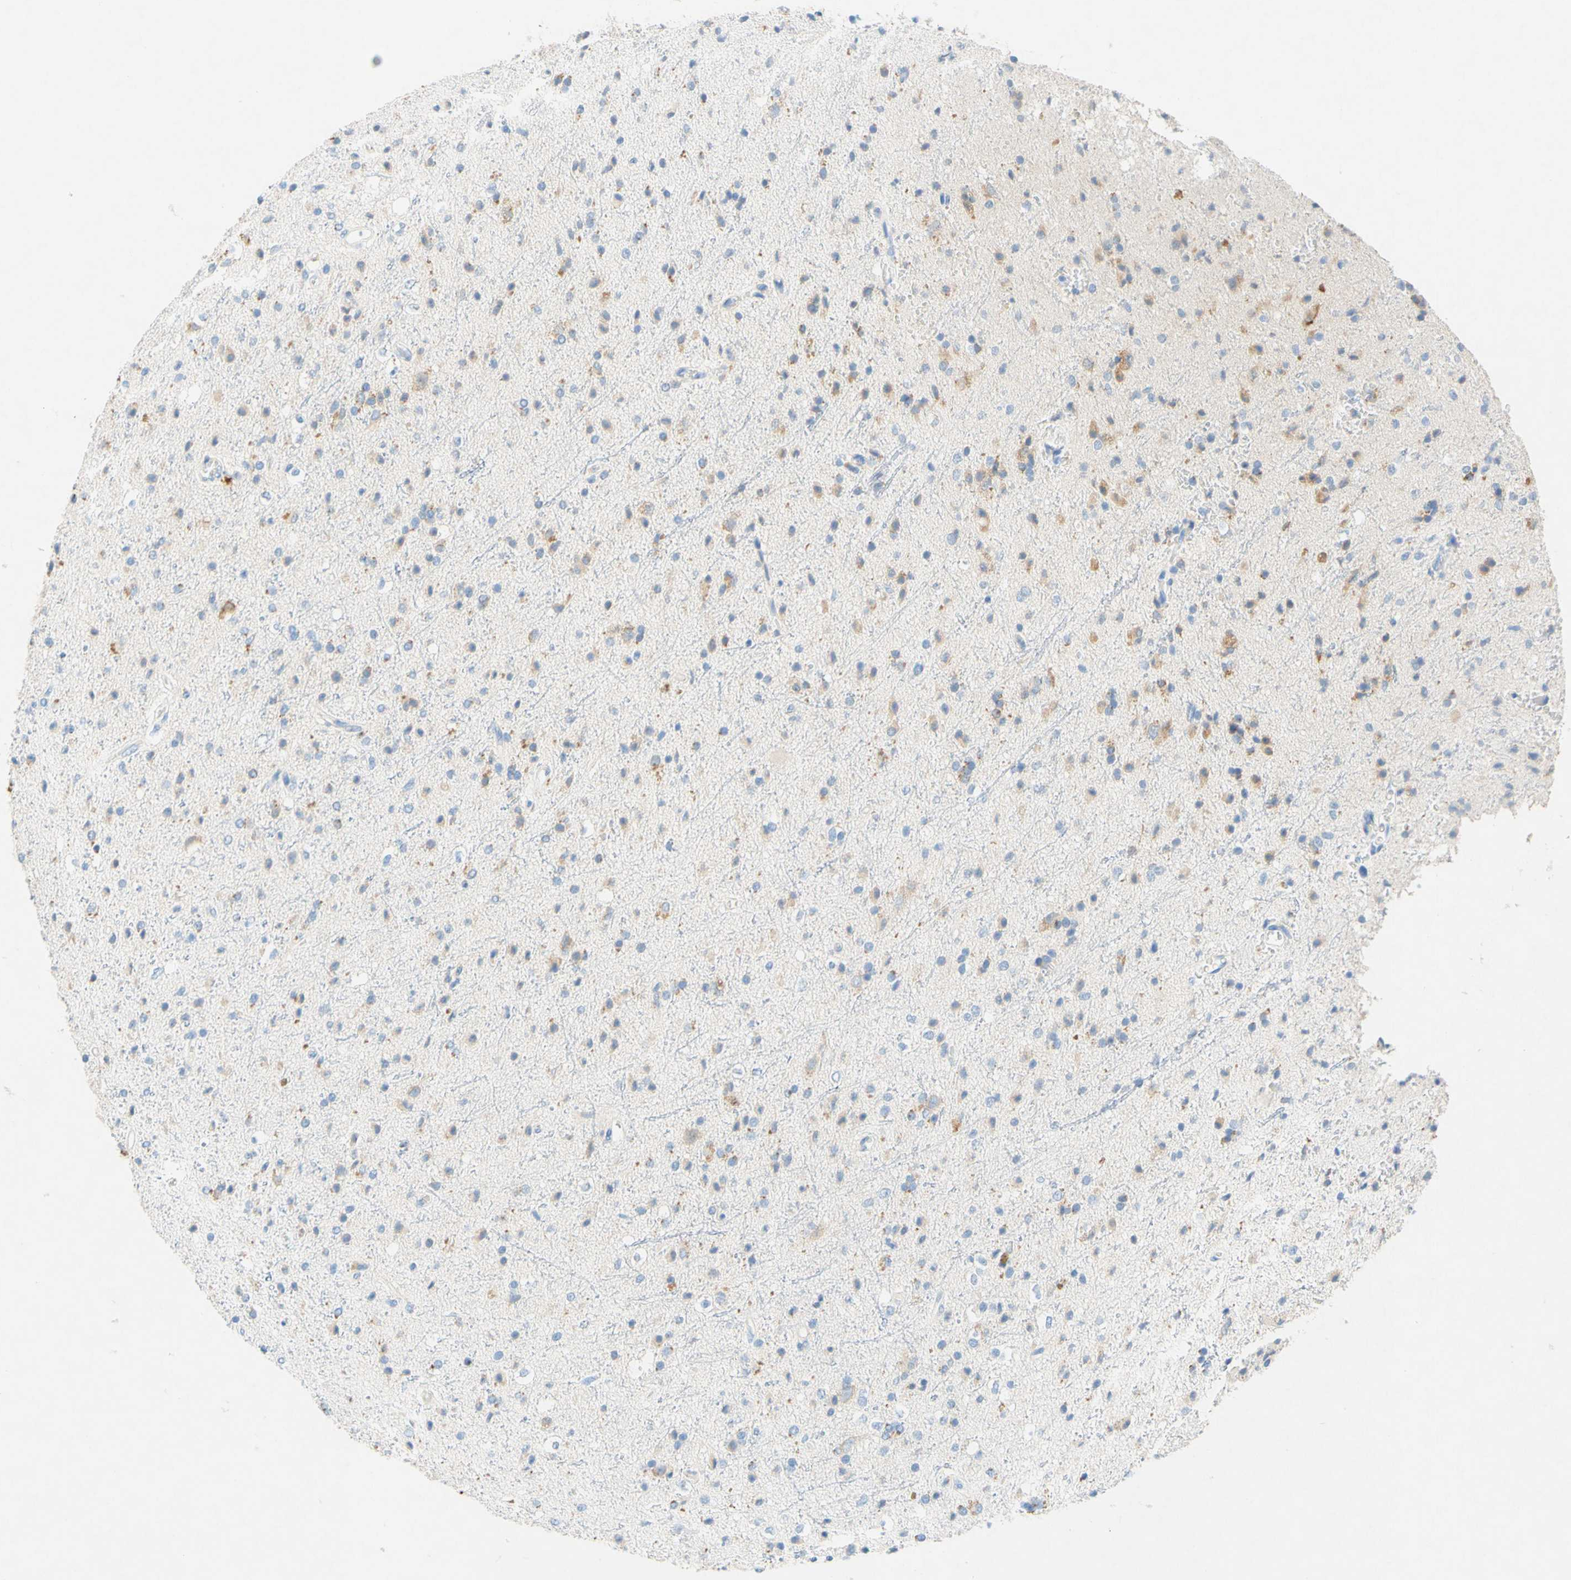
{"staining": {"intensity": "weak", "quantity": "25%-75%", "location": "cytoplasmic/membranous"}, "tissue": "glioma", "cell_type": "Tumor cells", "image_type": "cancer", "snomed": [{"axis": "morphology", "description": "Glioma, malignant, High grade"}, {"axis": "topography", "description": "Brain"}], "caption": "Tumor cells display low levels of weak cytoplasmic/membranous expression in approximately 25%-75% of cells in human glioma.", "gene": "SLC46A1", "patient": {"sex": "male", "age": 47}}